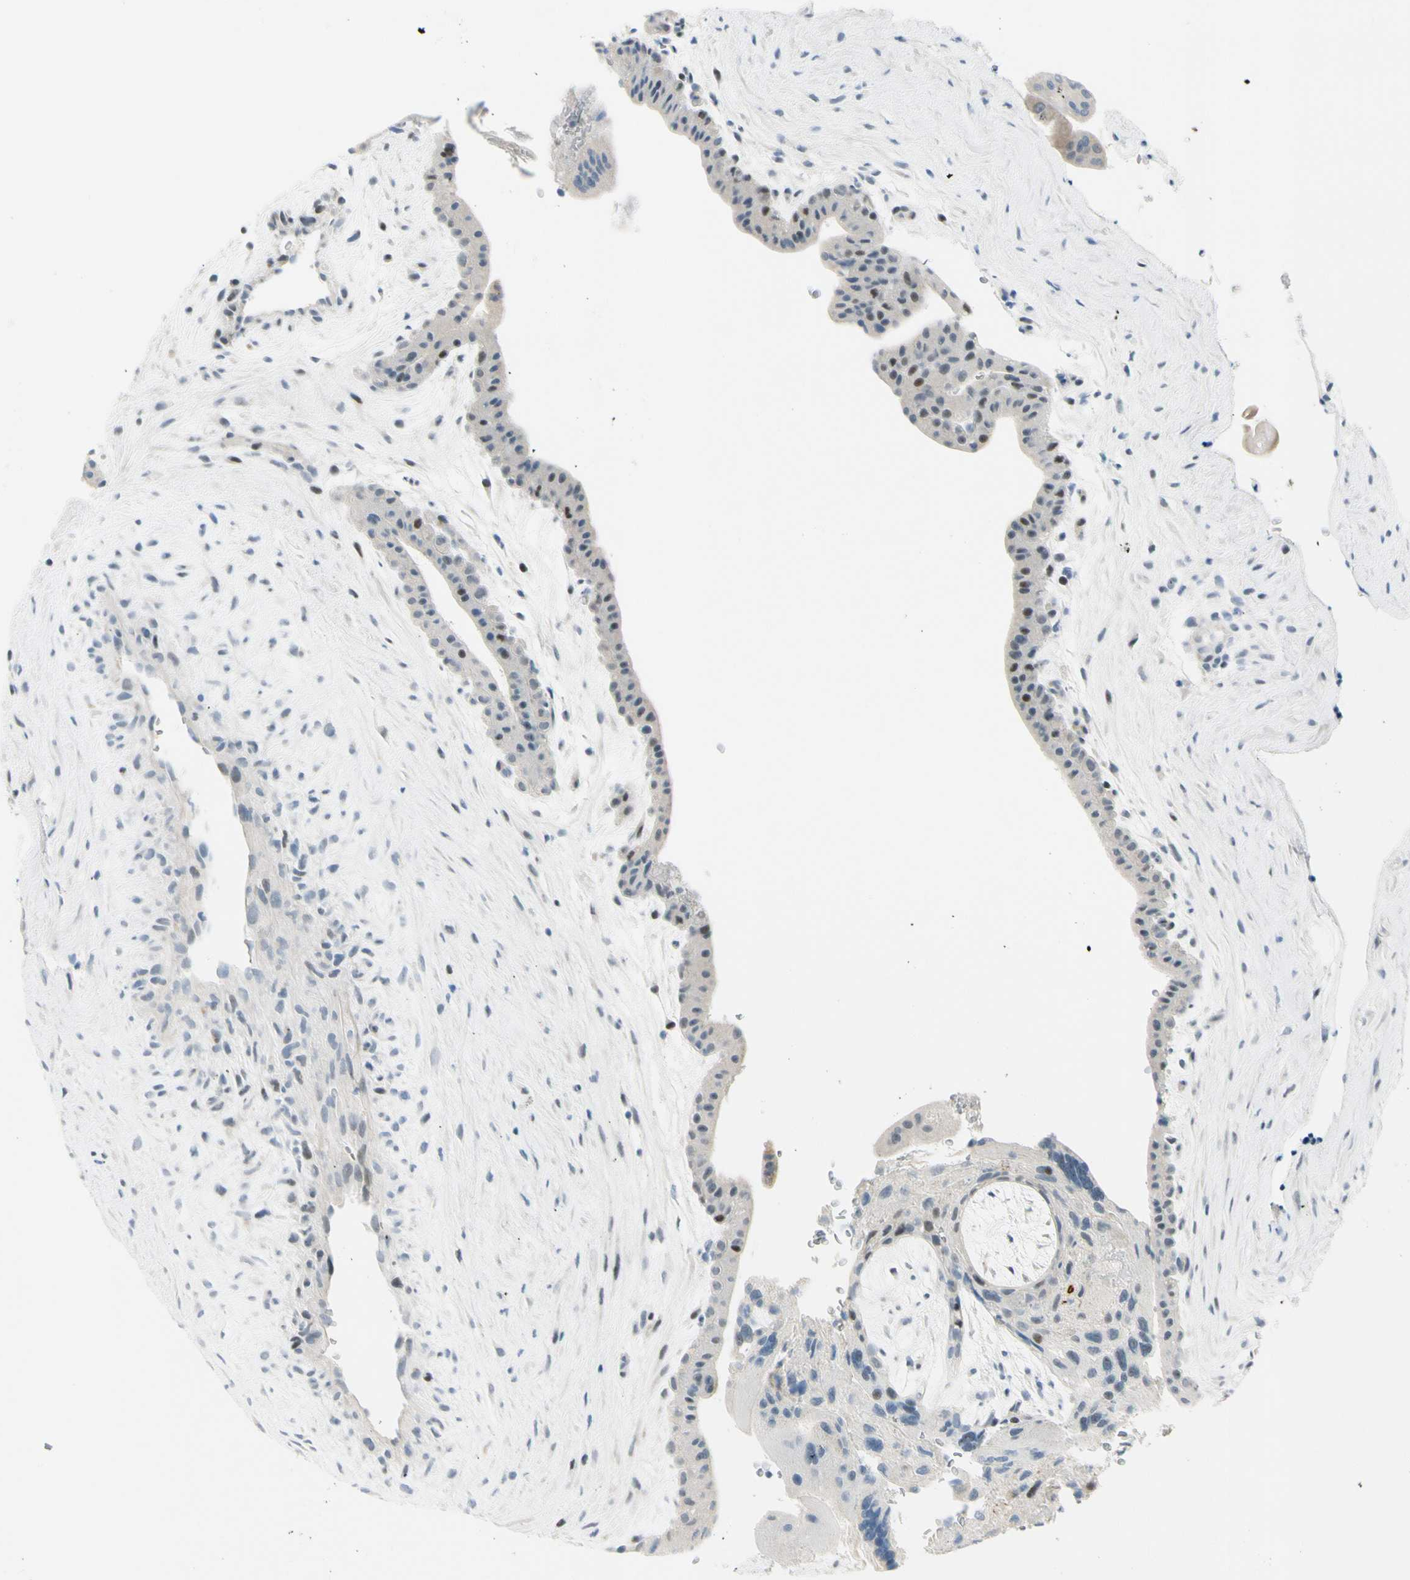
{"staining": {"intensity": "weak", "quantity": "<25%", "location": "nuclear"}, "tissue": "placenta", "cell_type": "Trophoblastic cells", "image_type": "normal", "snomed": [{"axis": "morphology", "description": "Normal tissue, NOS"}, {"axis": "topography", "description": "Placenta"}], "caption": "High power microscopy histopathology image of an IHC histopathology image of normal placenta, revealing no significant staining in trophoblastic cells.", "gene": "B4GALNT1", "patient": {"sex": "female", "age": 35}}